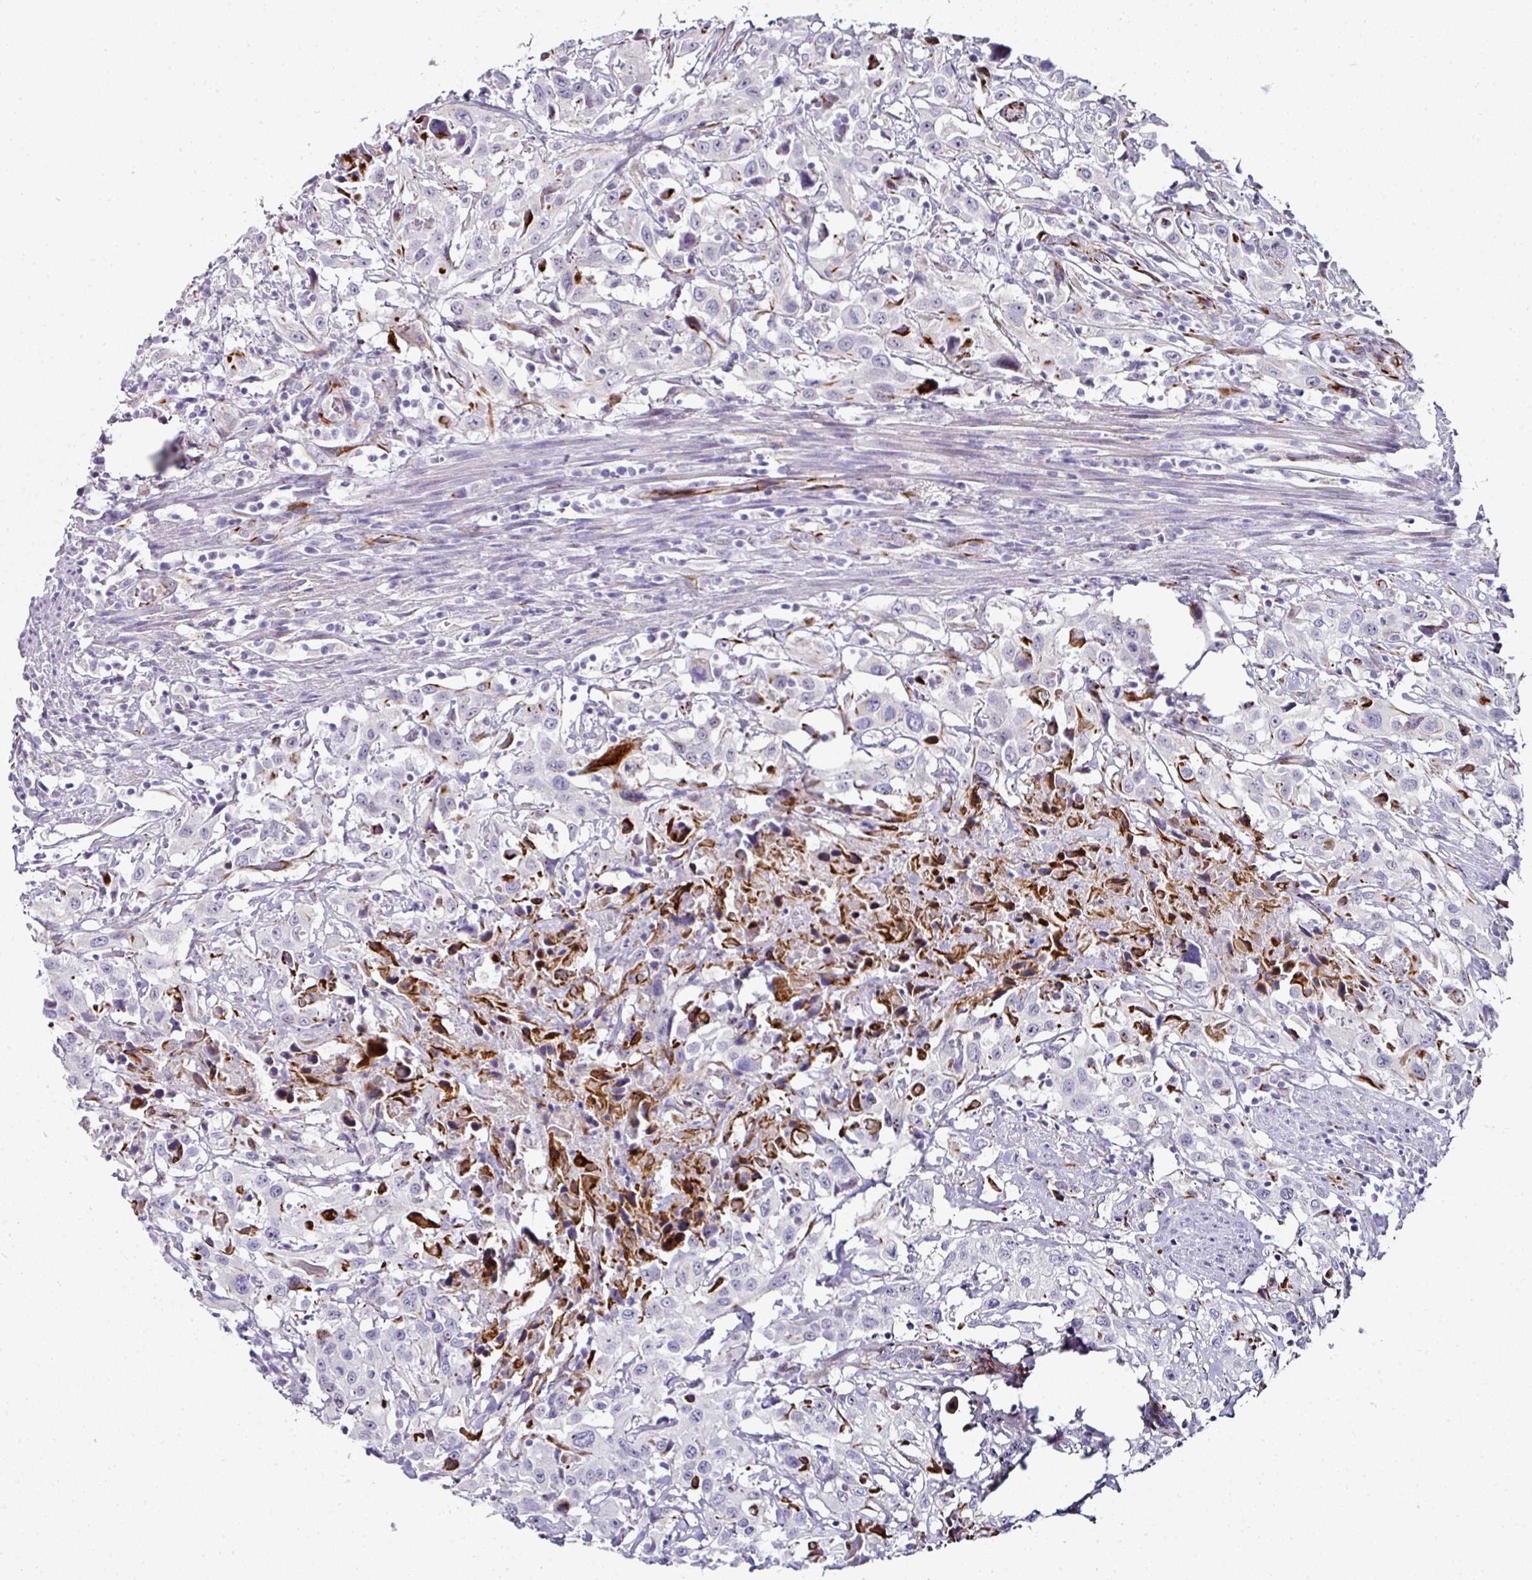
{"staining": {"intensity": "negative", "quantity": "none", "location": "none"}, "tissue": "urothelial cancer", "cell_type": "Tumor cells", "image_type": "cancer", "snomed": [{"axis": "morphology", "description": "Urothelial carcinoma, High grade"}, {"axis": "topography", "description": "Urinary bladder"}], "caption": "A high-resolution histopathology image shows immunohistochemistry staining of urothelial cancer, which reveals no significant positivity in tumor cells.", "gene": "TMPRSS9", "patient": {"sex": "male", "age": 61}}